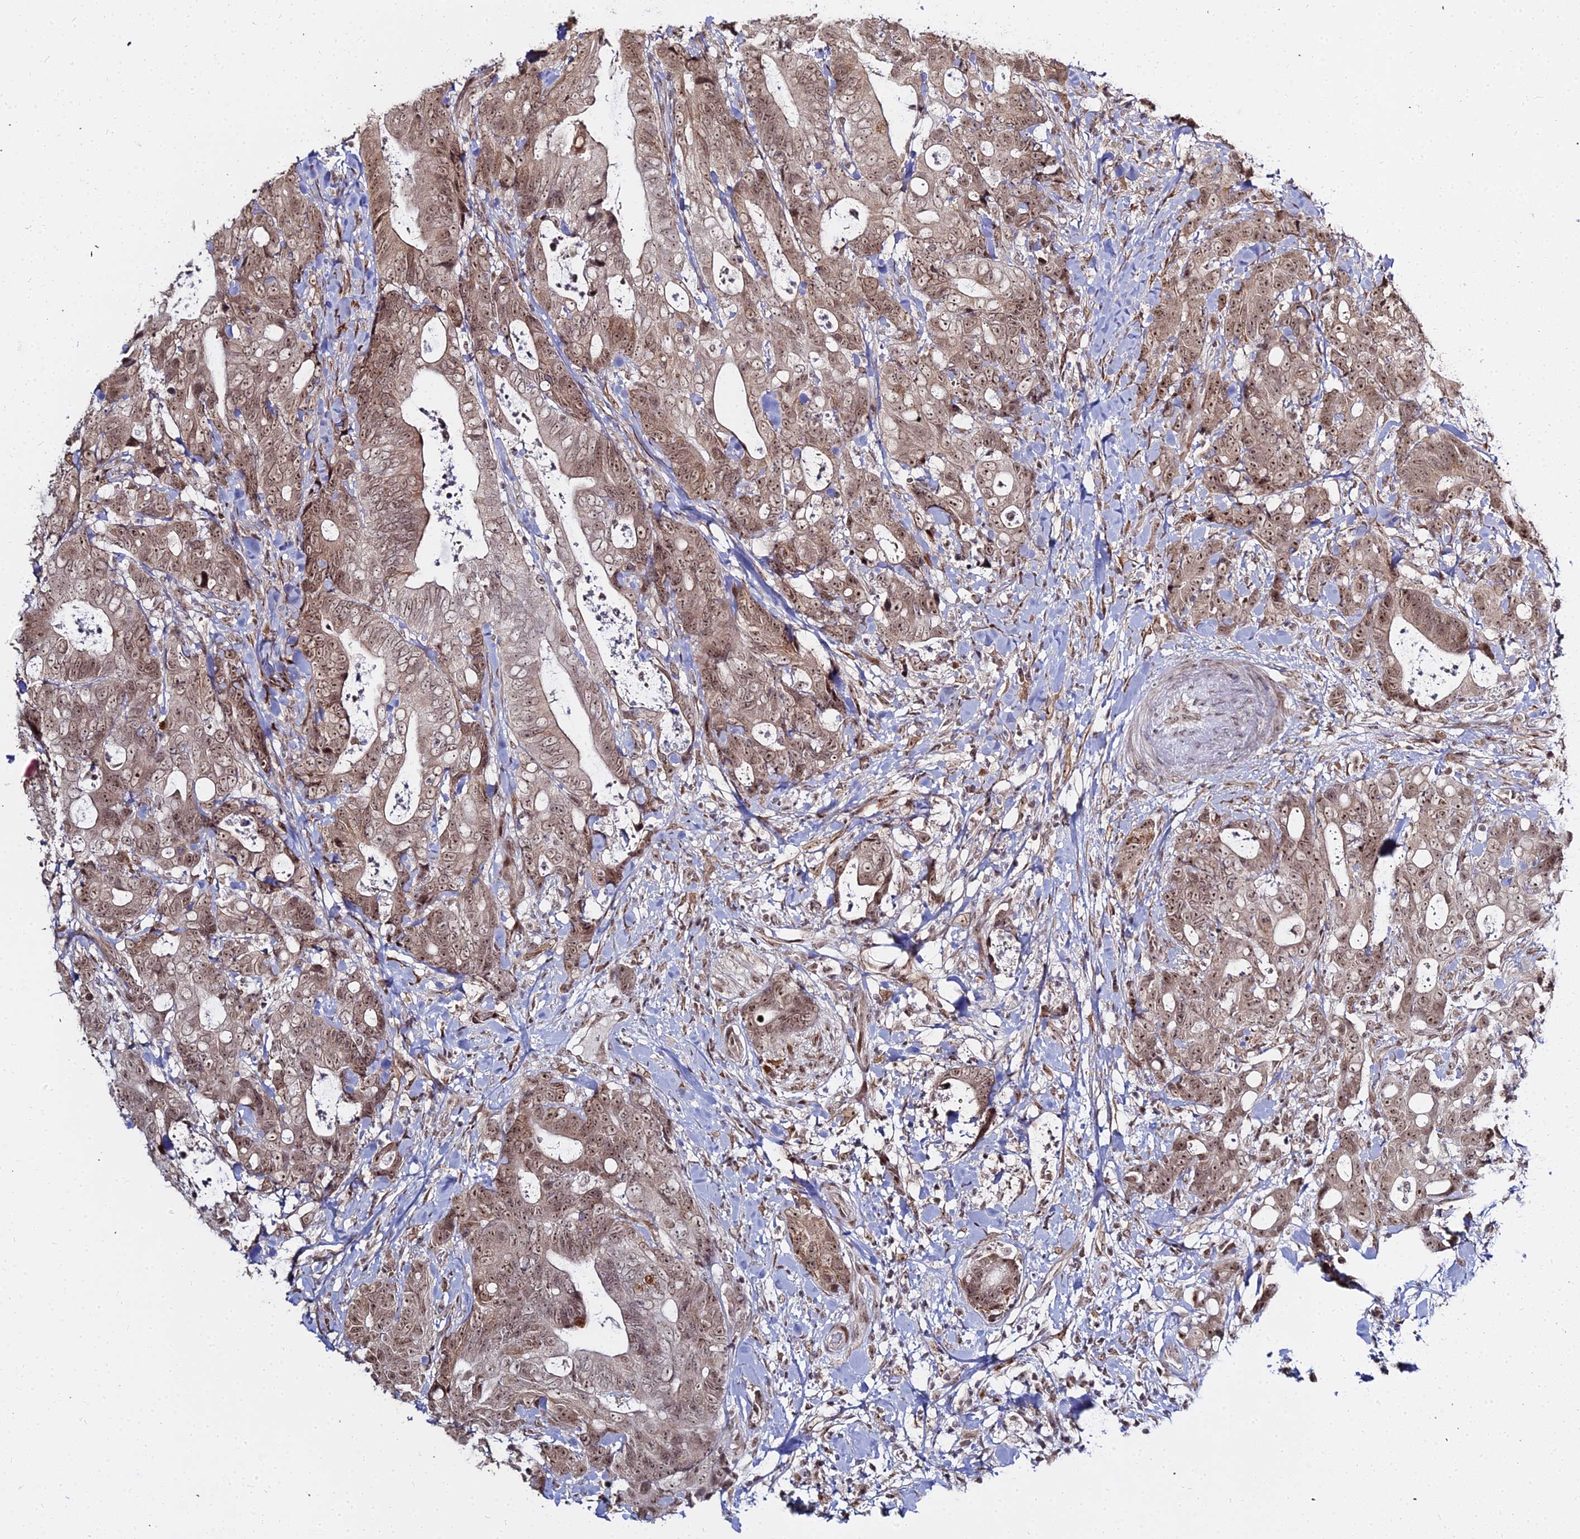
{"staining": {"intensity": "moderate", "quantity": ">75%", "location": "cytoplasmic/membranous,nuclear"}, "tissue": "colorectal cancer", "cell_type": "Tumor cells", "image_type": "cancer", "snomed": [{"axis": "morphology", "description": "Adenocarcinoma, NOS"}, {"axis": "topography", "description": "Colon"}], "caption": "A photomicrograph of colorectal adenocarcinoma stained for a protein shows moderate cytoplasmic/membranous and nuclear brown staining in tumor cells. (brown staining indicates protein expression, while blue staining denotes nuclei).", "gene": "ABCA2", "patient": {"sex": "female", "age": 82}}